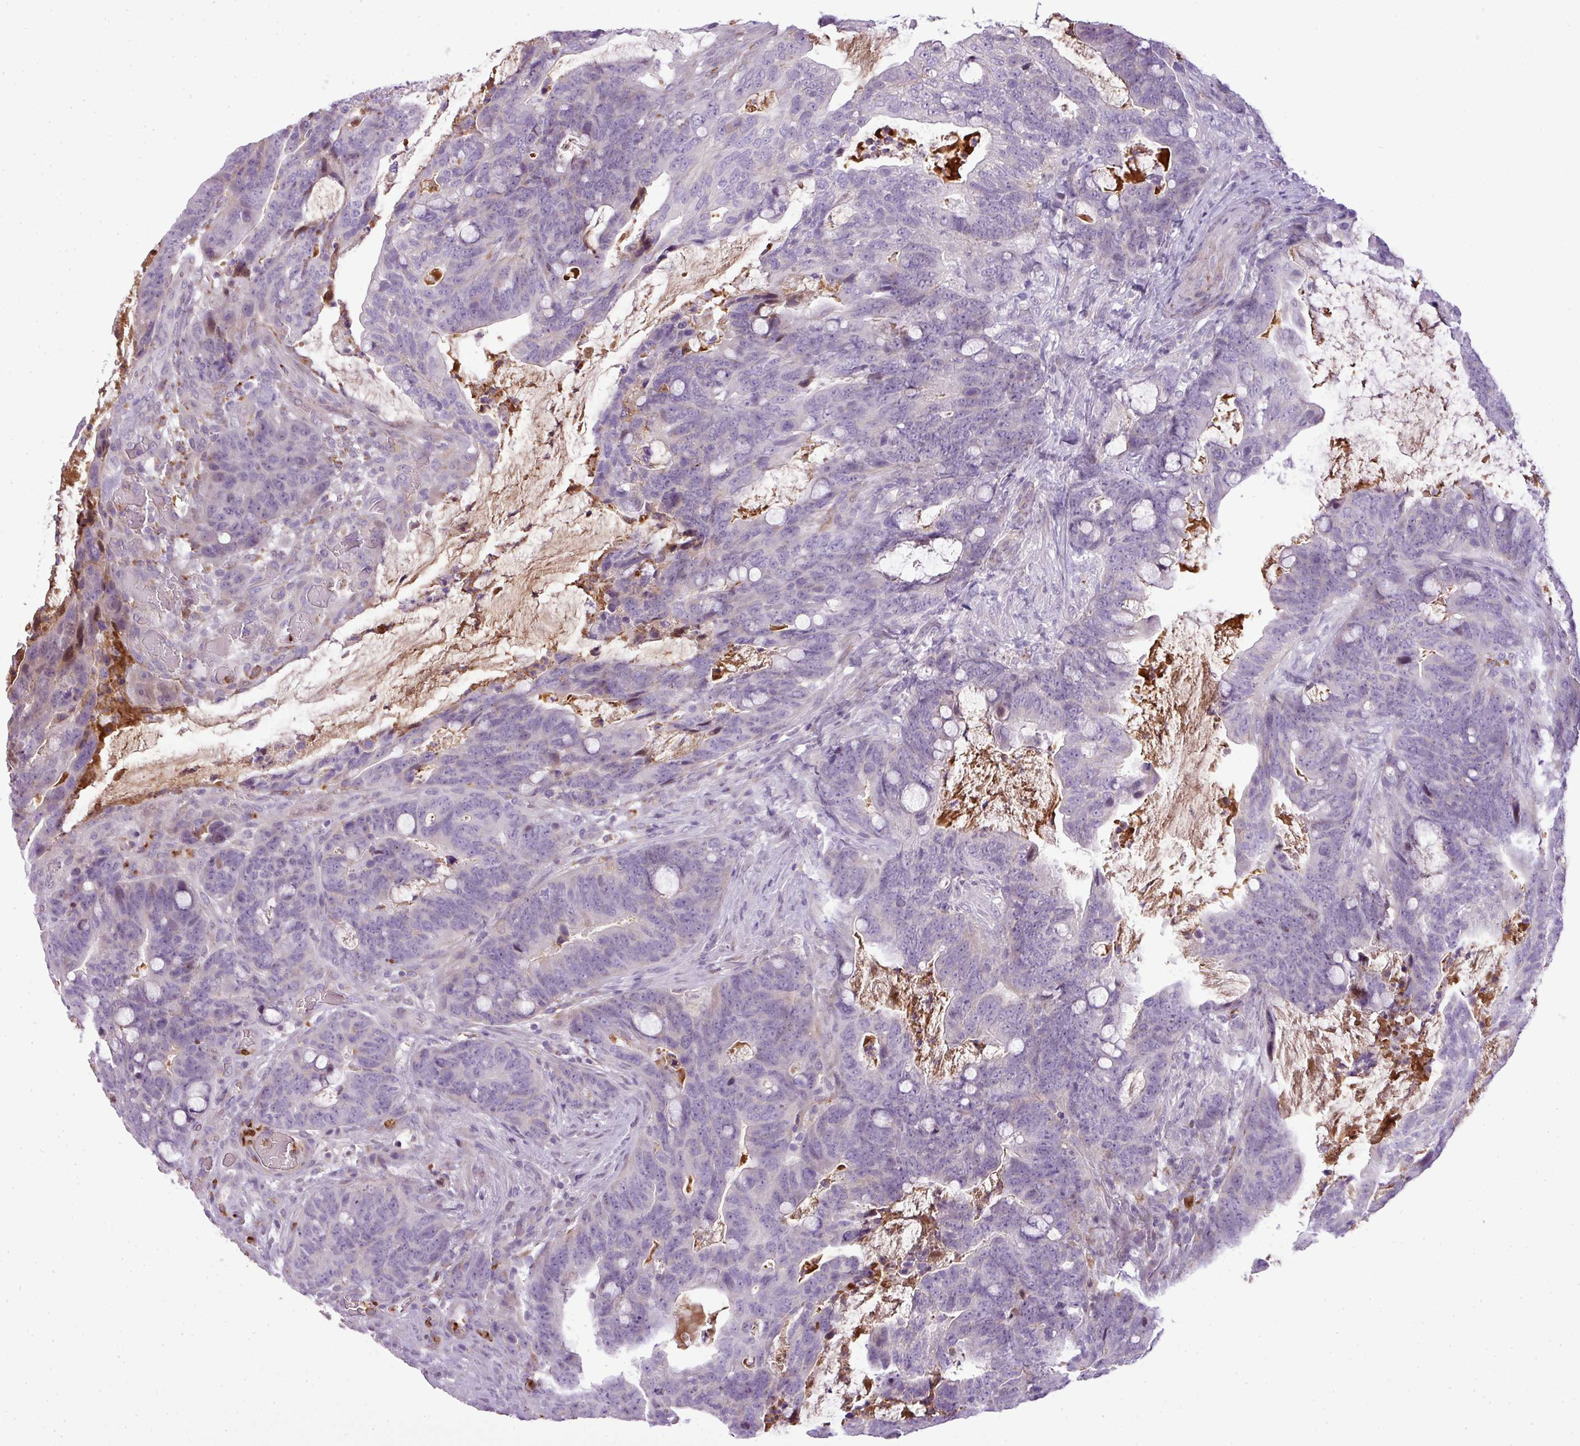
{"staining": {"intensity": "negative", "quantity": "none", "location": "none"}, "tissue": "colorectal cancer", "cell_type": "Tumor cells", "image_type": "cancer", "snomed": [{"axis": "morphology", "description": "Adenocarcinoma, NOS"}, {"axis": "topography", "description": "Colon"}], "caption": "High magnification brightfield microscopy of colorectal cancer stained with DAB (brown) and counterstained with hematoxylin (blue): tumor cells show no significant positivity.", "gene": "C4B", "patient": {"sex": "female", "age": 82}}